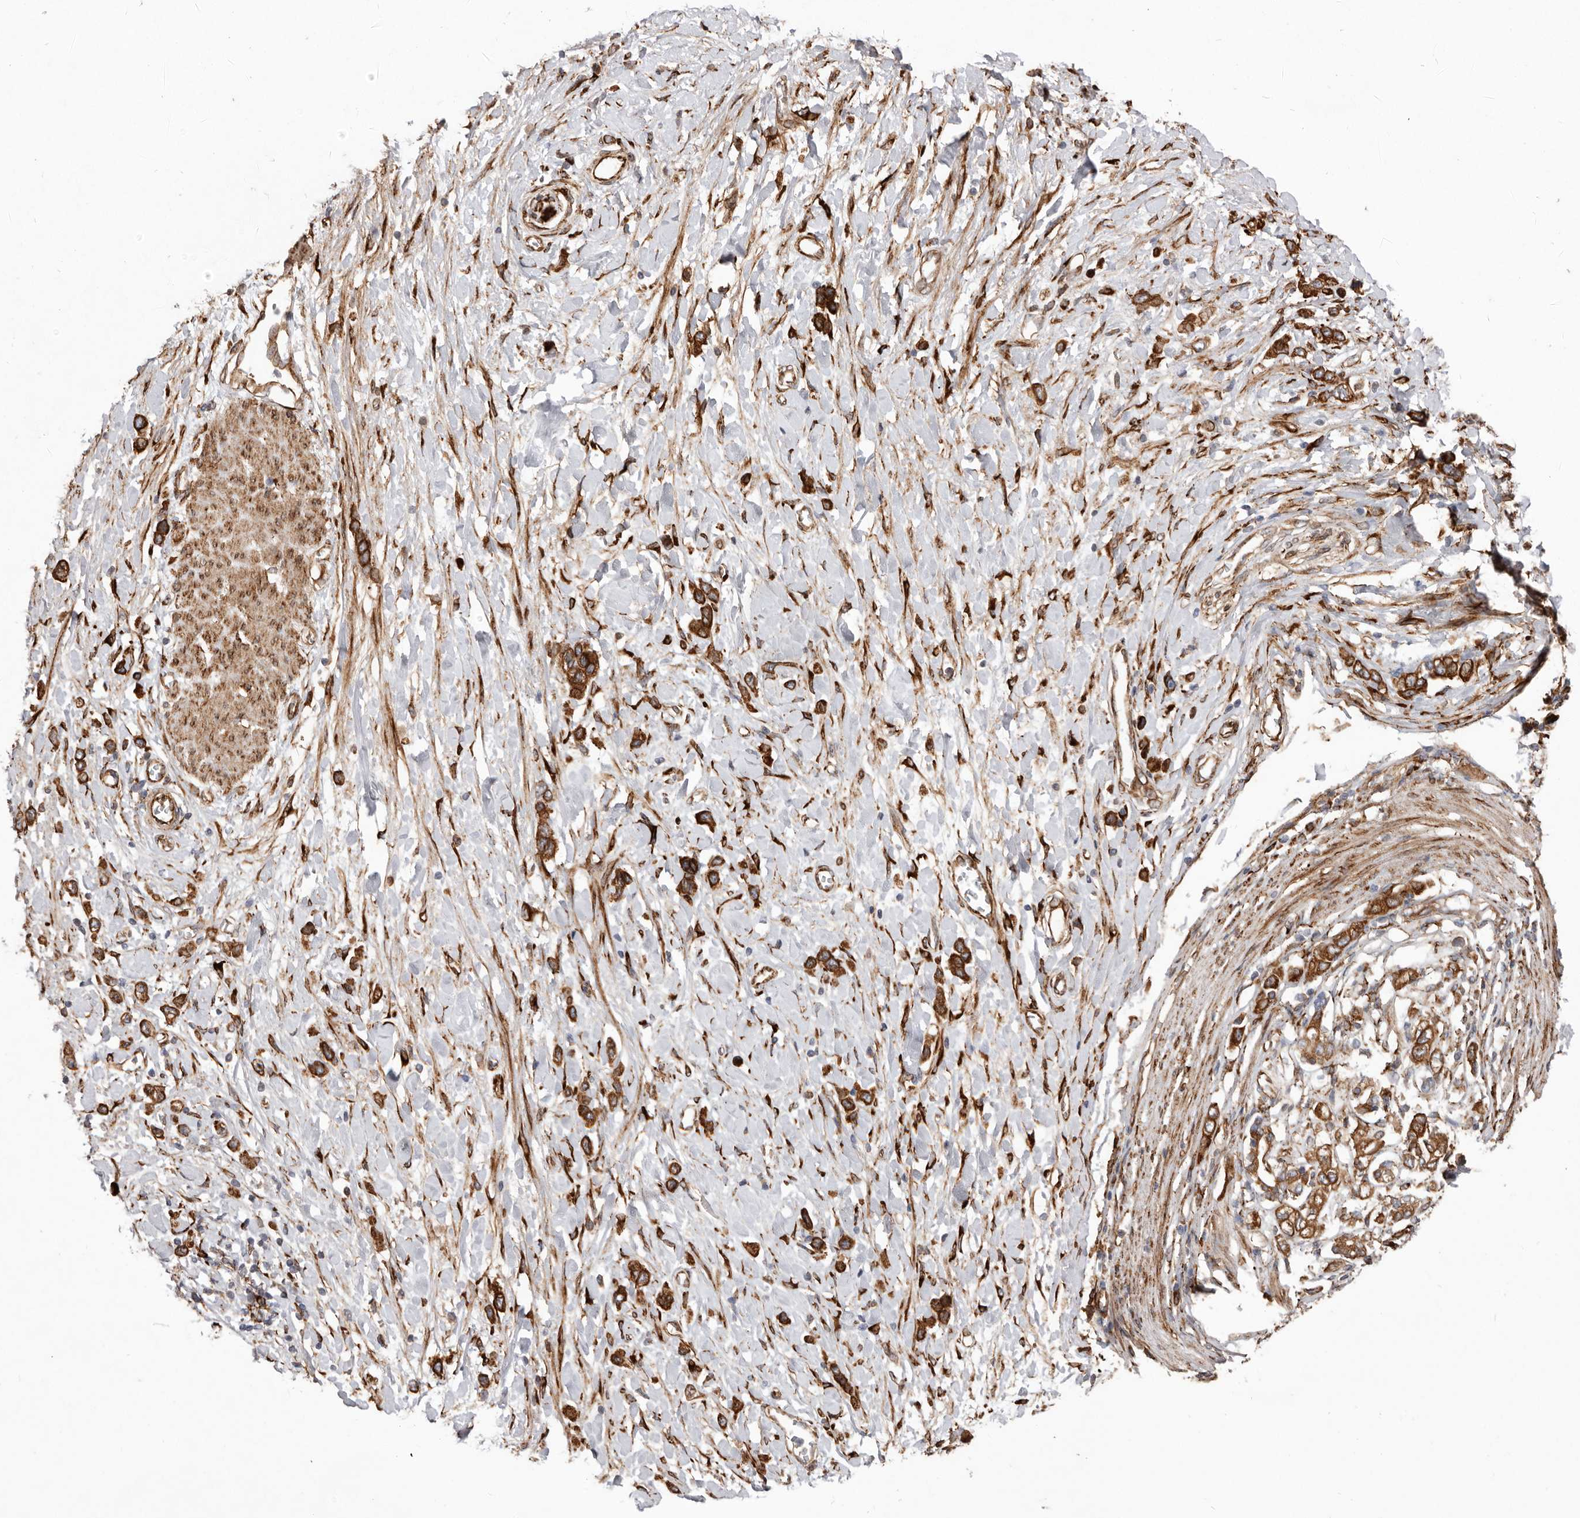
{"staining": {"intensity": "strong", "quantity": ">75%", "location": "cytoplasmic/membranous"}, "tissue": "stomach cancer", "cell_type": "Tumor cells", "image_type": "cancer", "snomed": [{"axis": "morphology", "description": "Adenocarcinoma, NOS"}, {"axis": "topography", "description": "Stomach"}], "caption": "Immunohistochemistry (IHC) of human adenocarcinoma (stomach) displays high levels of strong cytoplasmic/membranous expression in about >75% of tumor cells.", "gene": "WDTC1", "patient": {"sex": "female", "age": 65}}